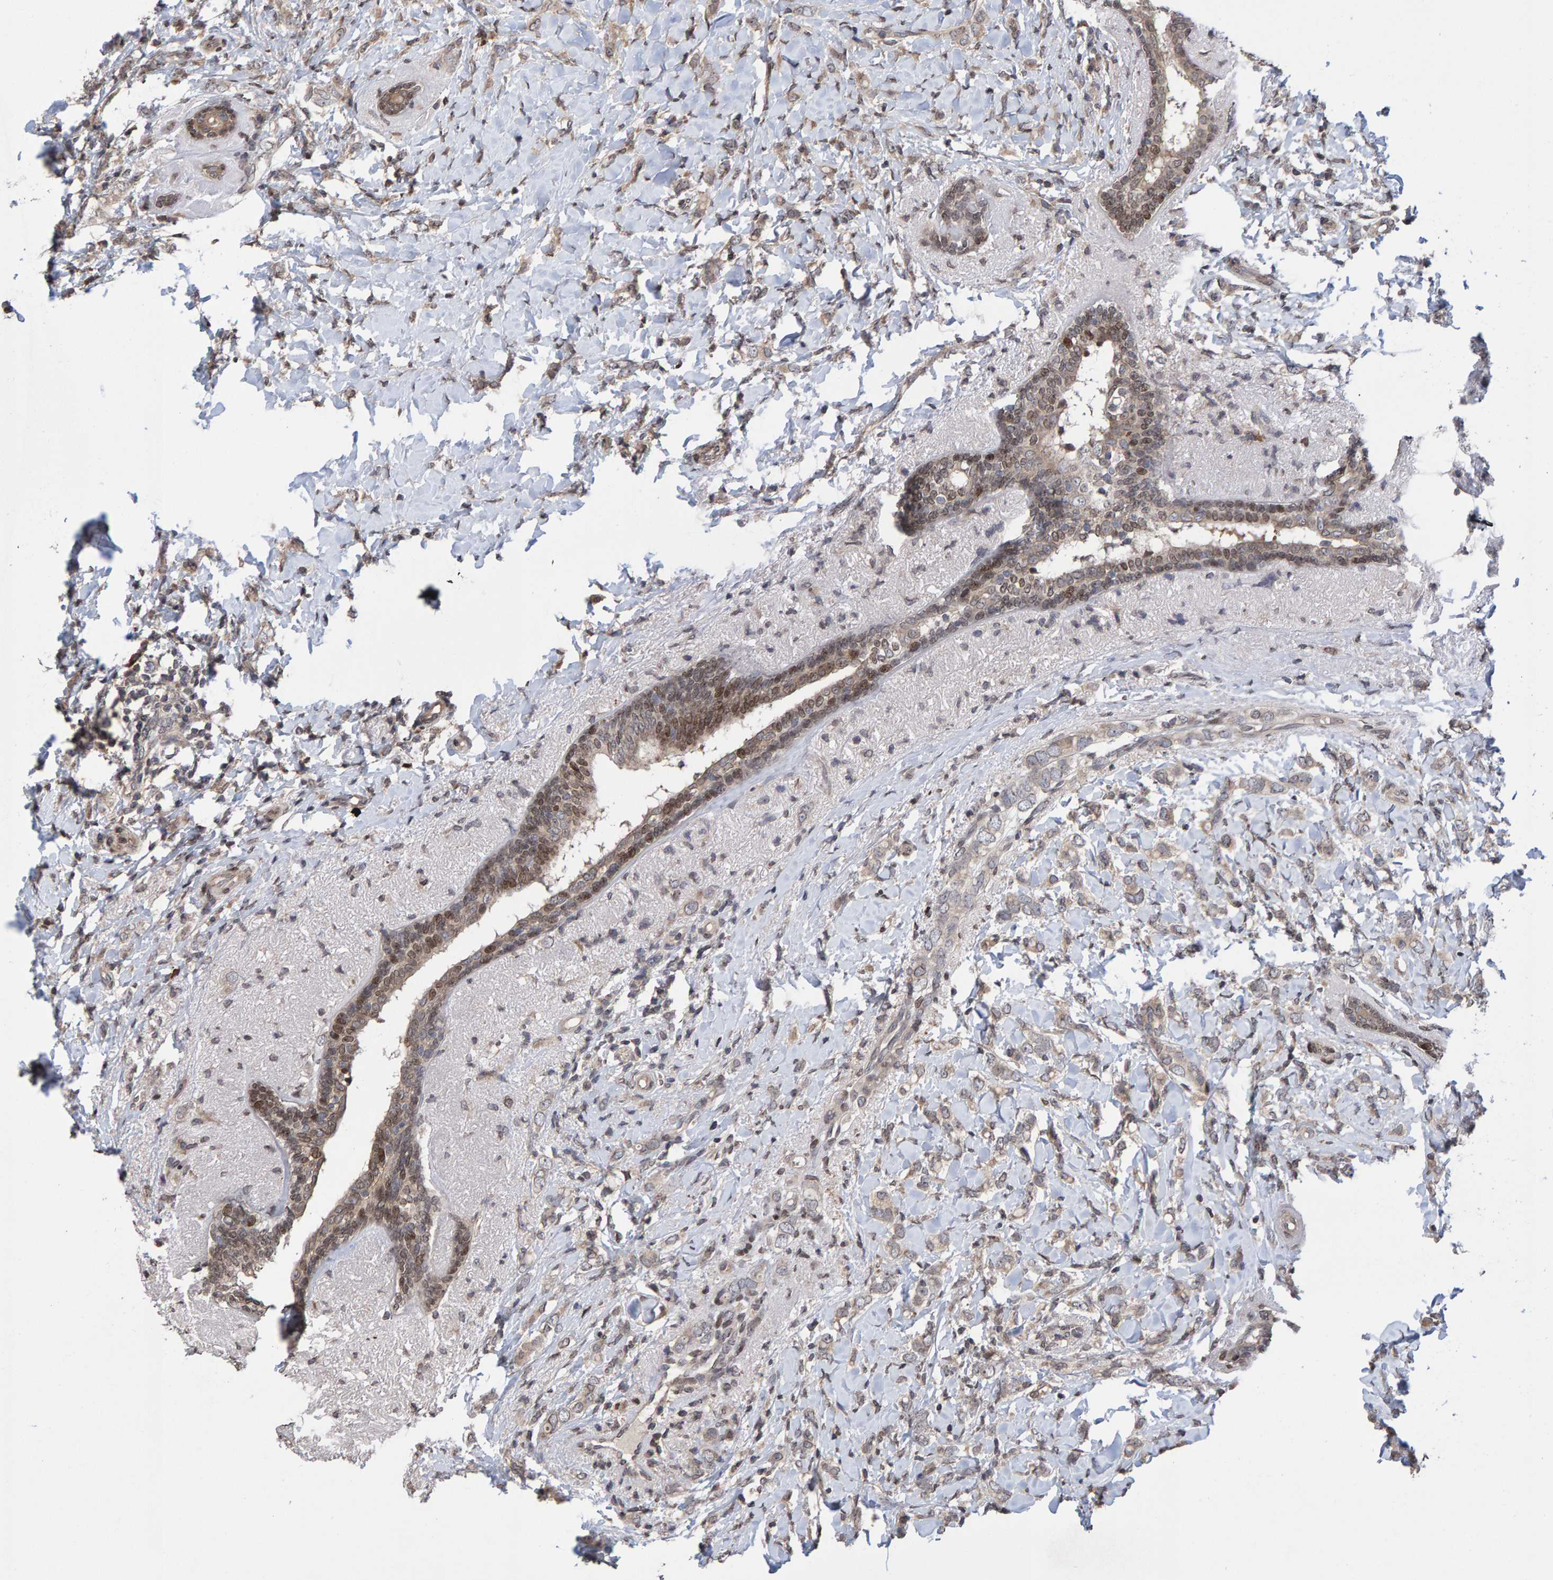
{"staining": {"intensity": "weak", "quantity": ">75%", "location": "cytoplasmic/membranous"}, "tissue": "breast cancer", "cell_type": "Tumor cells", "image_type": "cancer", "snomed": [{"axis": "morphology", "description": "Normal tissue, NOS"}, {"axis": "morphology", "description": "Lobular carcinoma"}, {"axis": "topography", "description": "Breast"}], "caption": "DAB (3,3'-diaminobenzidine) immunohistochemical staining of breast cancer demonstrates weak cytoplasmic/membranous protein staining in about >75% of tumor cells.", "gene": "GAB2", "patient": {"sex": "female", "age": 47}}